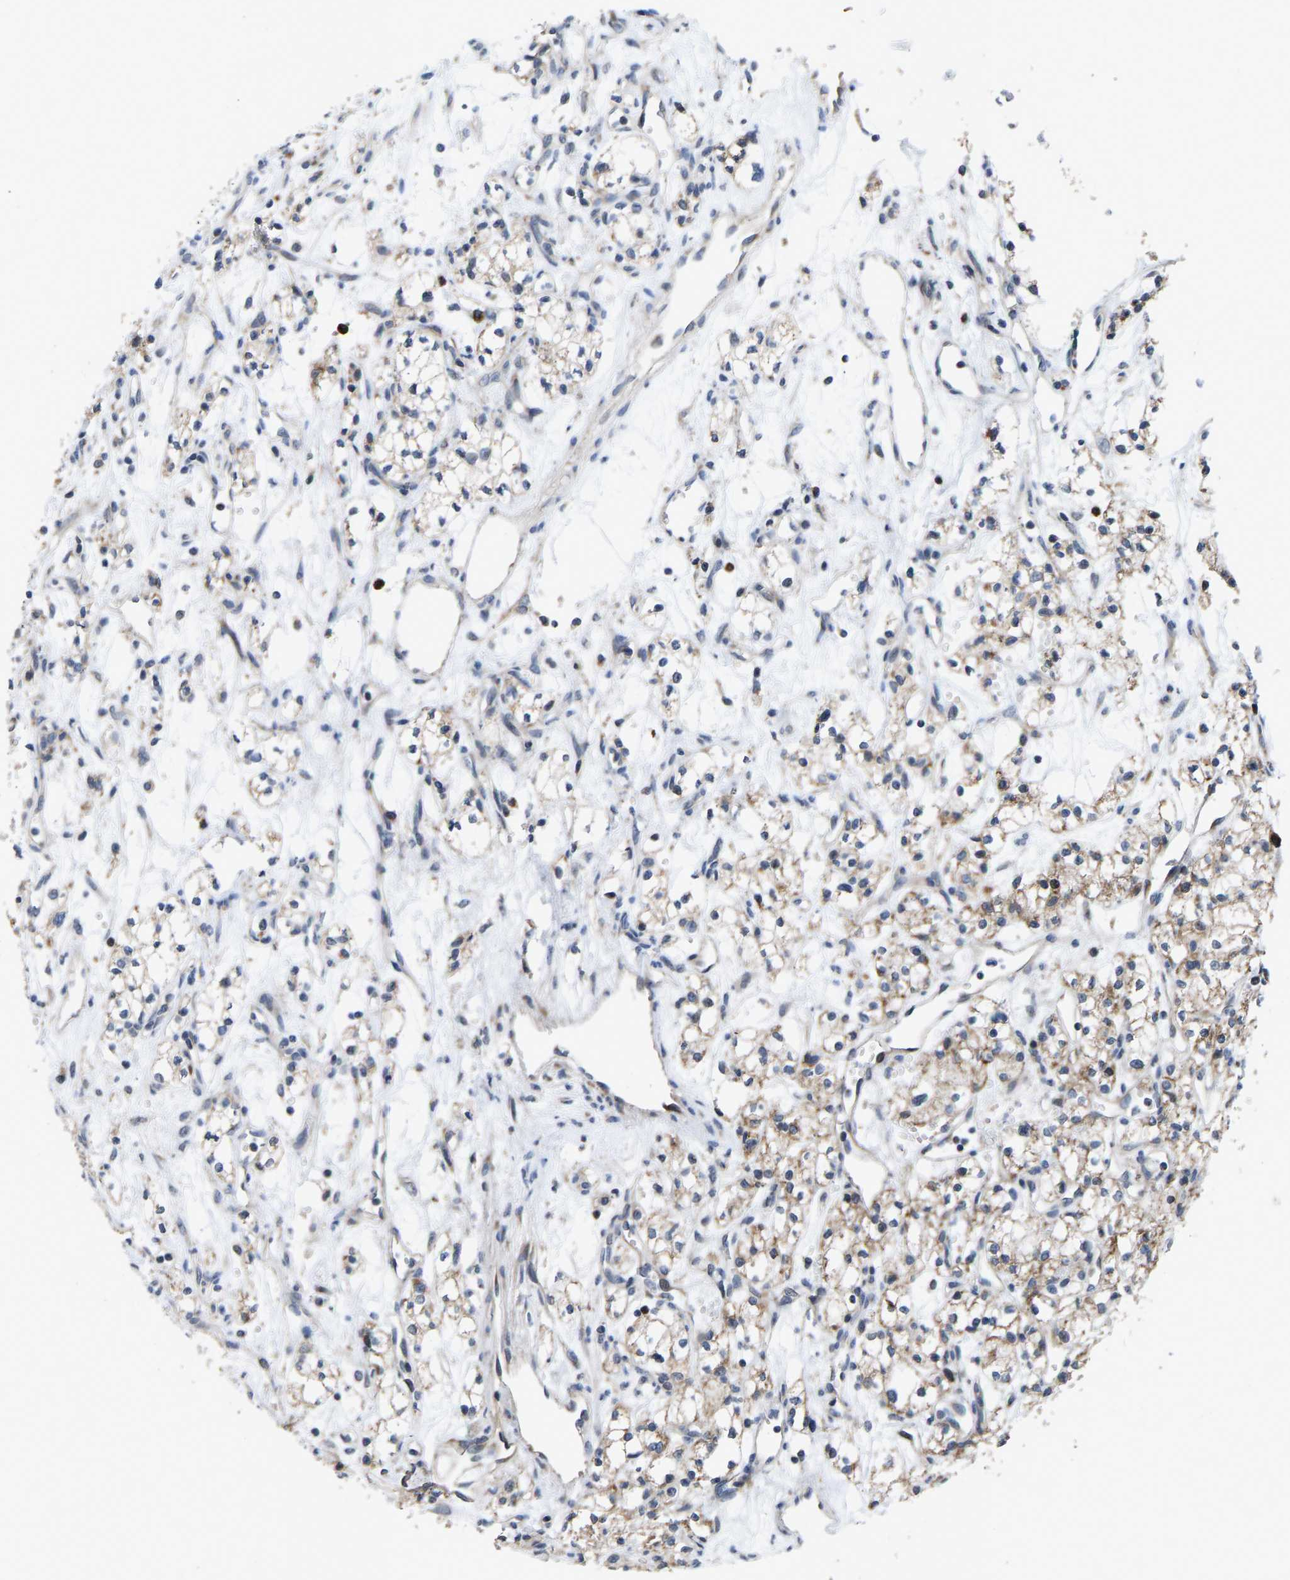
{"staining": {"intensity": "weak", "quantity": "<25%", "location": "cytoplasmic/membranous"}, "tissue": "renal cancer", "cell_type": "Tumor cells", "image_type": "cancer", "snomed": [{"axis": "morphology", "description": "Adenocarcinoma, NOS"}, {"axis": "topography", "description": "Kidney"}], "caption": "An image of renal cancer stained for a protein exhibits no brown staining in tumor cells.", "gene": "TDRKH", "patient": {"sex": "male", "age": 59}}